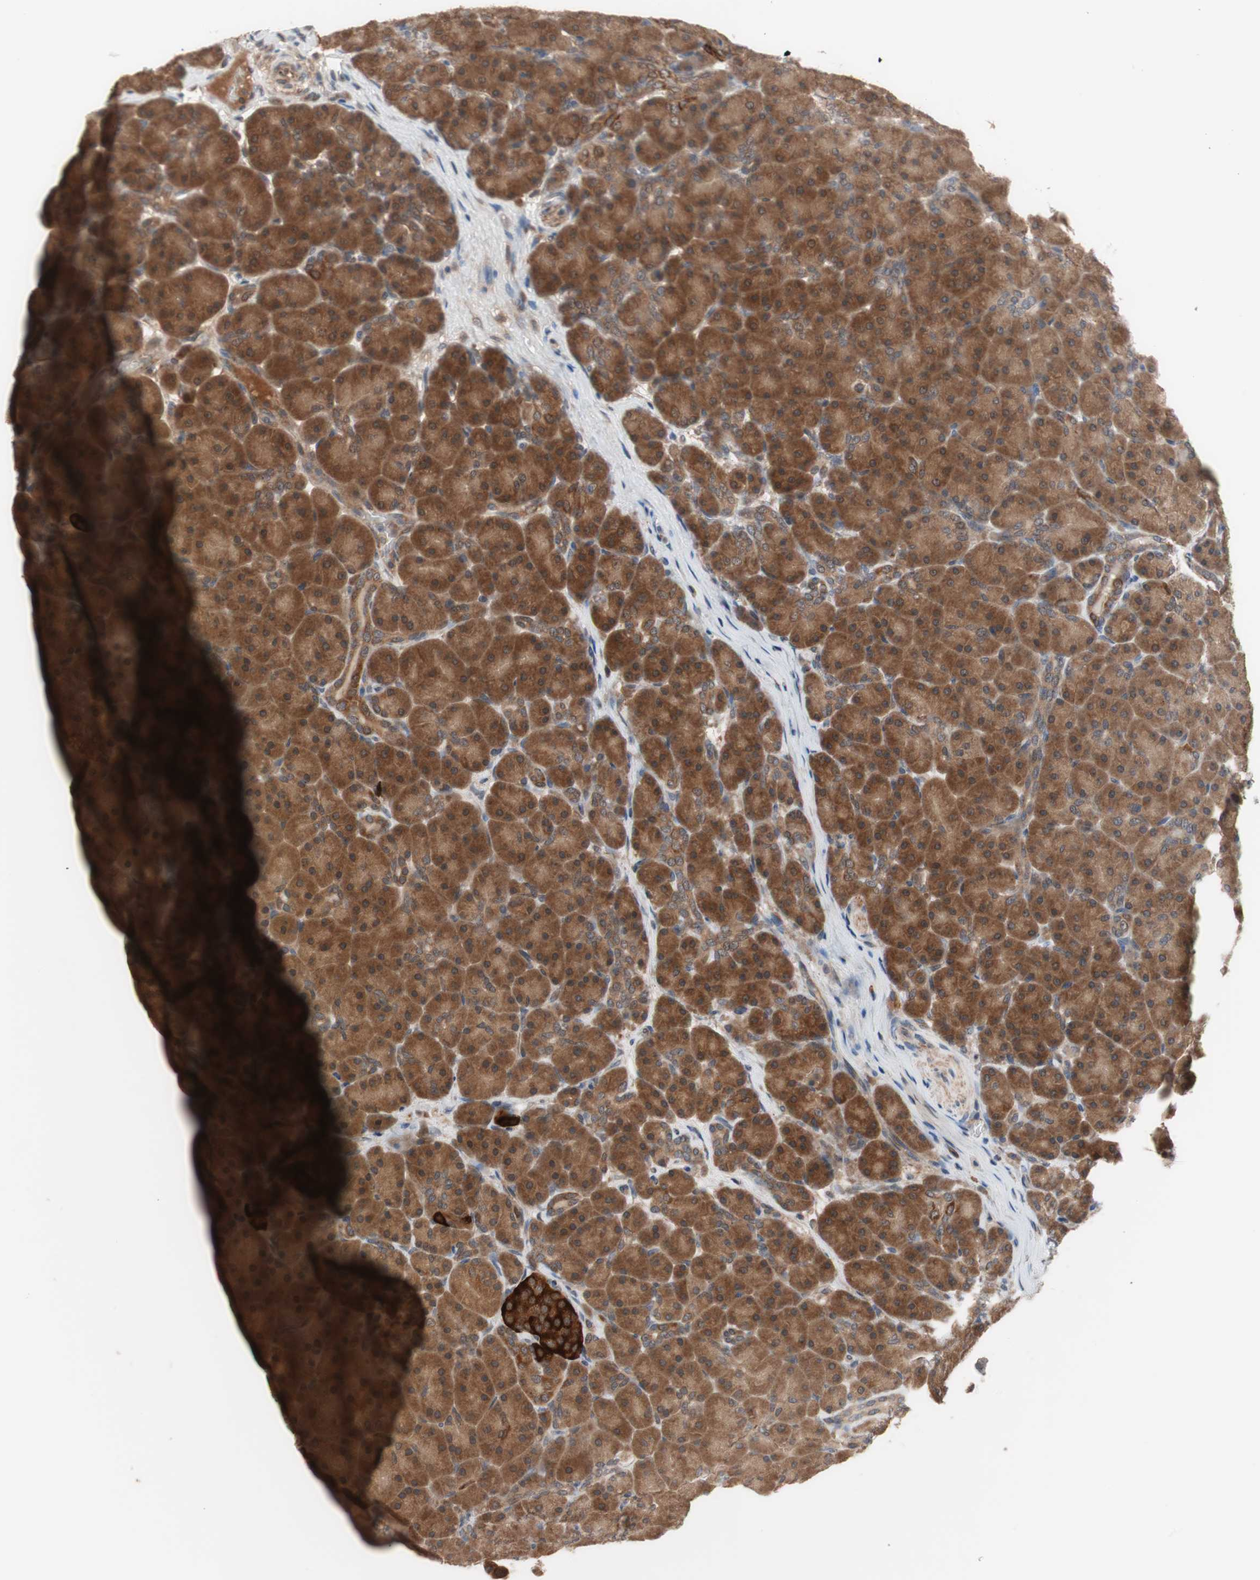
{"staining": {"intensity": "strong", "quantity": ">75%", "location": "cytoplasmic/membranous"}, "tissue": "pancreas", "cell_type": "Exocrine glandular cells", "image_type": "normal", "snomed": [{"axis": "morphology", "description": "Normal tissue, NOS"}, {"axis": "topography", "description": "Pancreas"}], "caption": "About >75% of exocrine glandular cells in normal human pancreas exhibit strong cytoplasmic/membranous protein positivity as visualized by brown immunohistochemical staining.", "gene": "HMBS", "patient": {"sex": "male", "age": 66}}